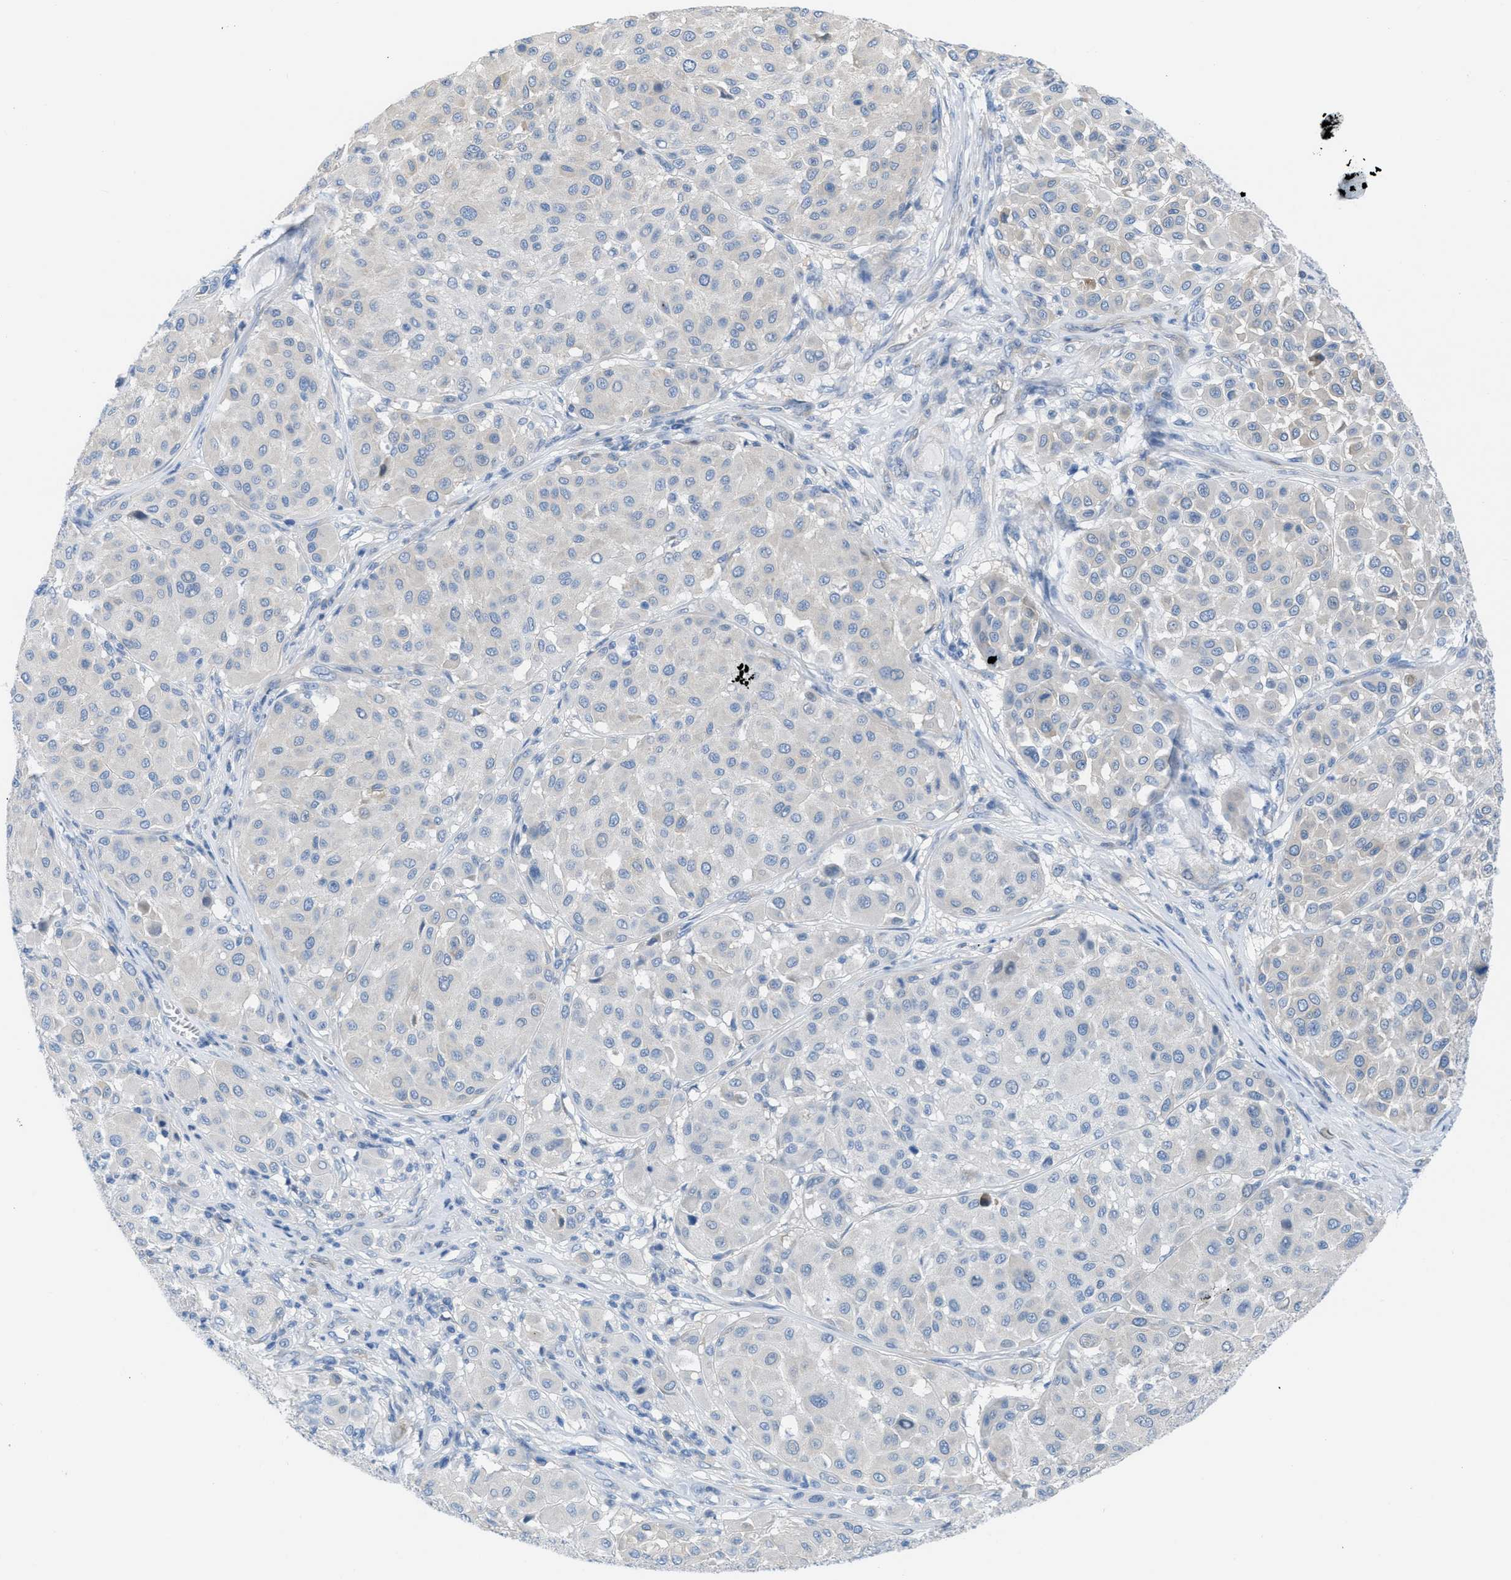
{"staining": {"intensity": "weak", "quantity": "25%-75%", "location": "cytoplasmic/membranous"}, "tissue": "melanoma", "cell_type": "Tumor cells", "image_type": "cancer", "snomed": [{"axis": "morphology", "description": "Malignant melanoma, Metastatic site"}, {"axis": "topography", "description": "Soft tissue"}], "caption": "Malignant melanoma (metastatic site) stained with DAB immunohistochemistry (IHC) exhibits low levels of weak cytoplasmic/membranous expression in about 25%-75% of tumor cells.", "gene": "ASGR1", "patient": {"sex": "male", "age": 41}}